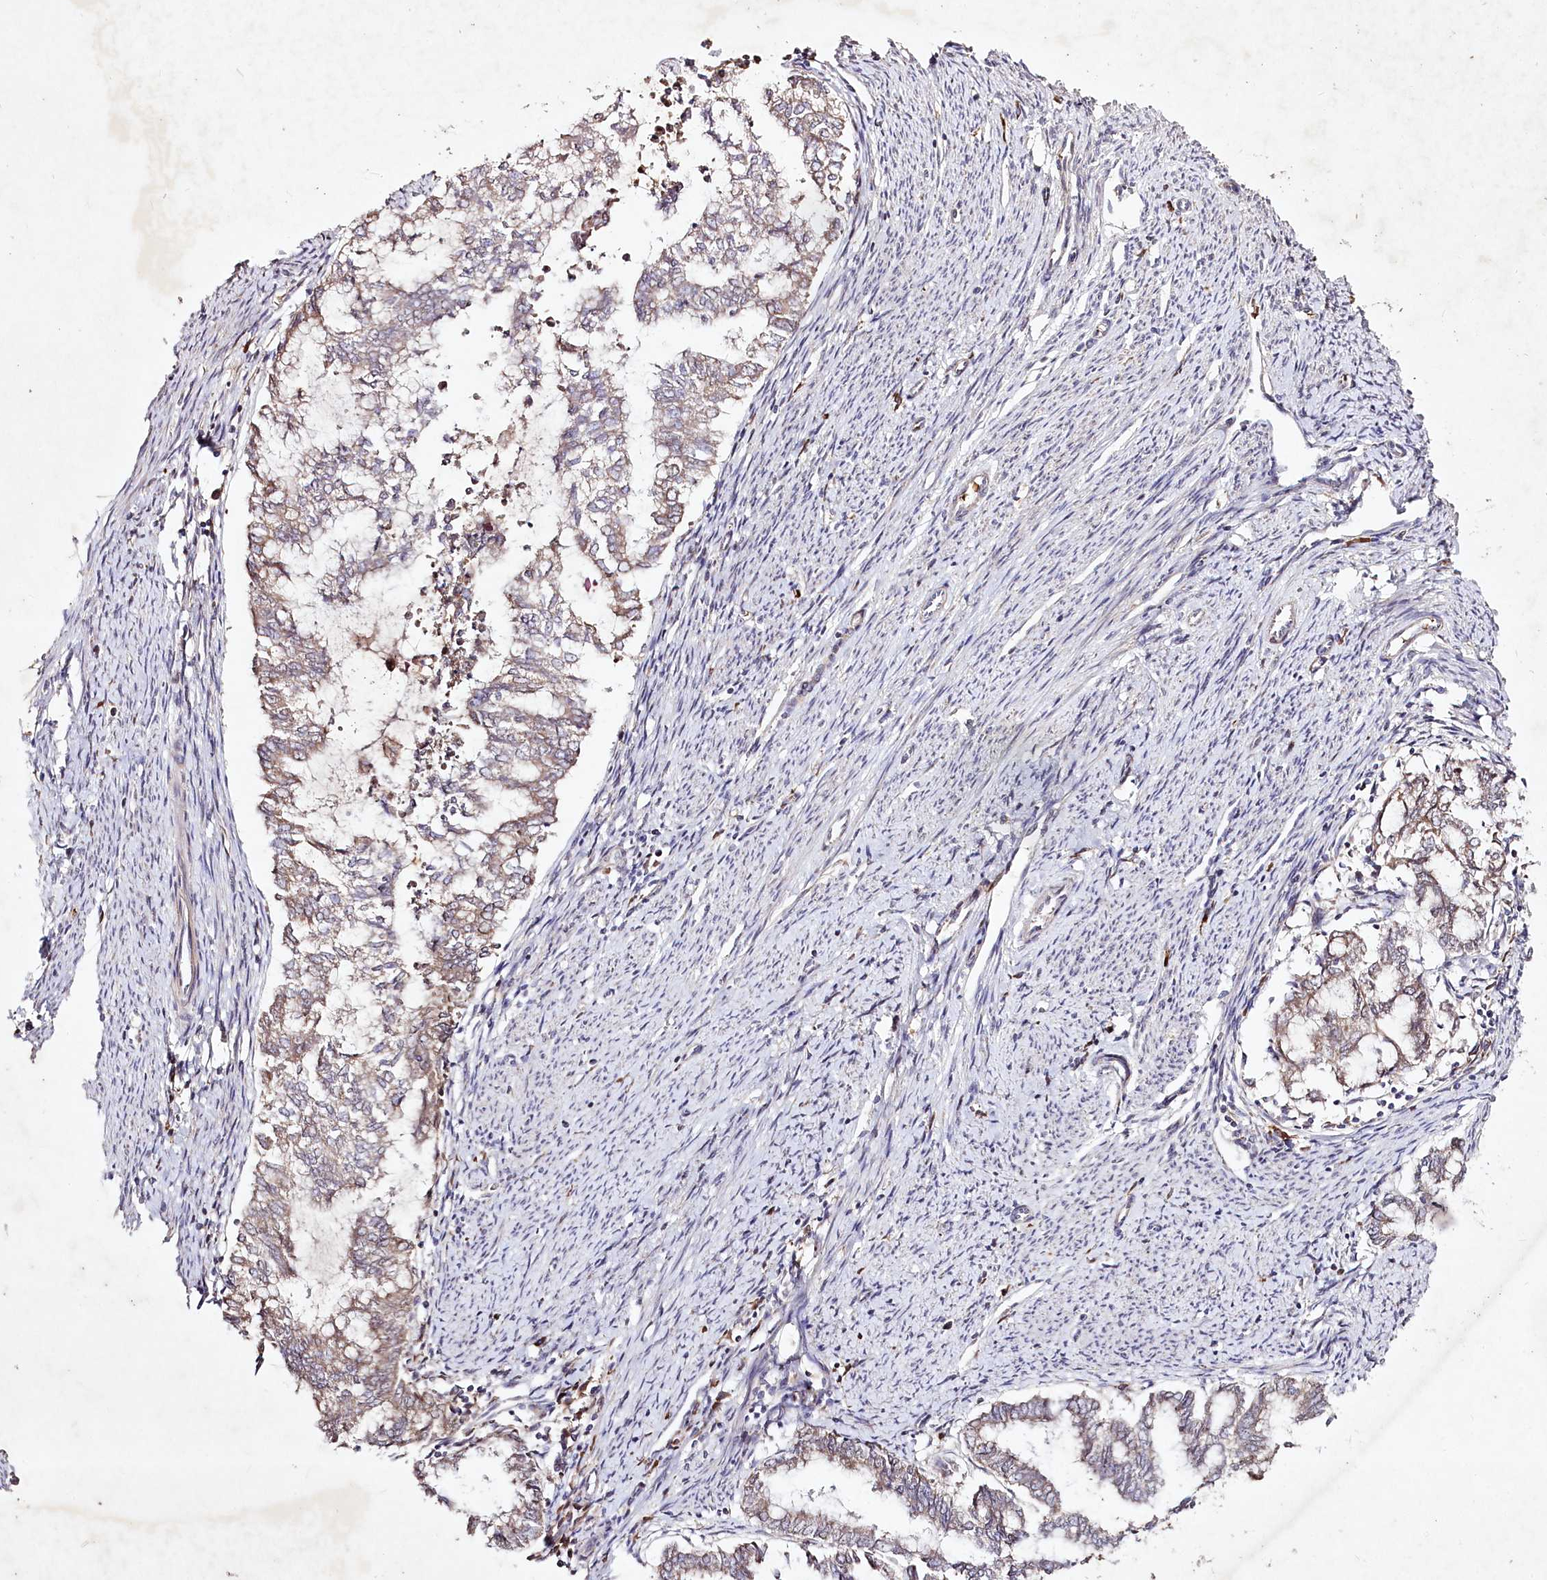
{"staining": {"intensity": "weak", "quantity": "<25%", "location": "cytoplasmic/membranous"}, "tissue": "endometrial cancer", "cell_type": "Tumor cells", "image_type": "cancer", "snomed": [{"axis": "morphology", "description": "Adenocarcinoma, NOS"}, {"axis": "topography", "description": "Endometrium"}], "caption": "IHC image of human endometrial cancer stained for a protein (brown), which exhibits no staining in tumor cells.", "gene": "DMP1", "patient": {"sex": "female", "age": 79}}